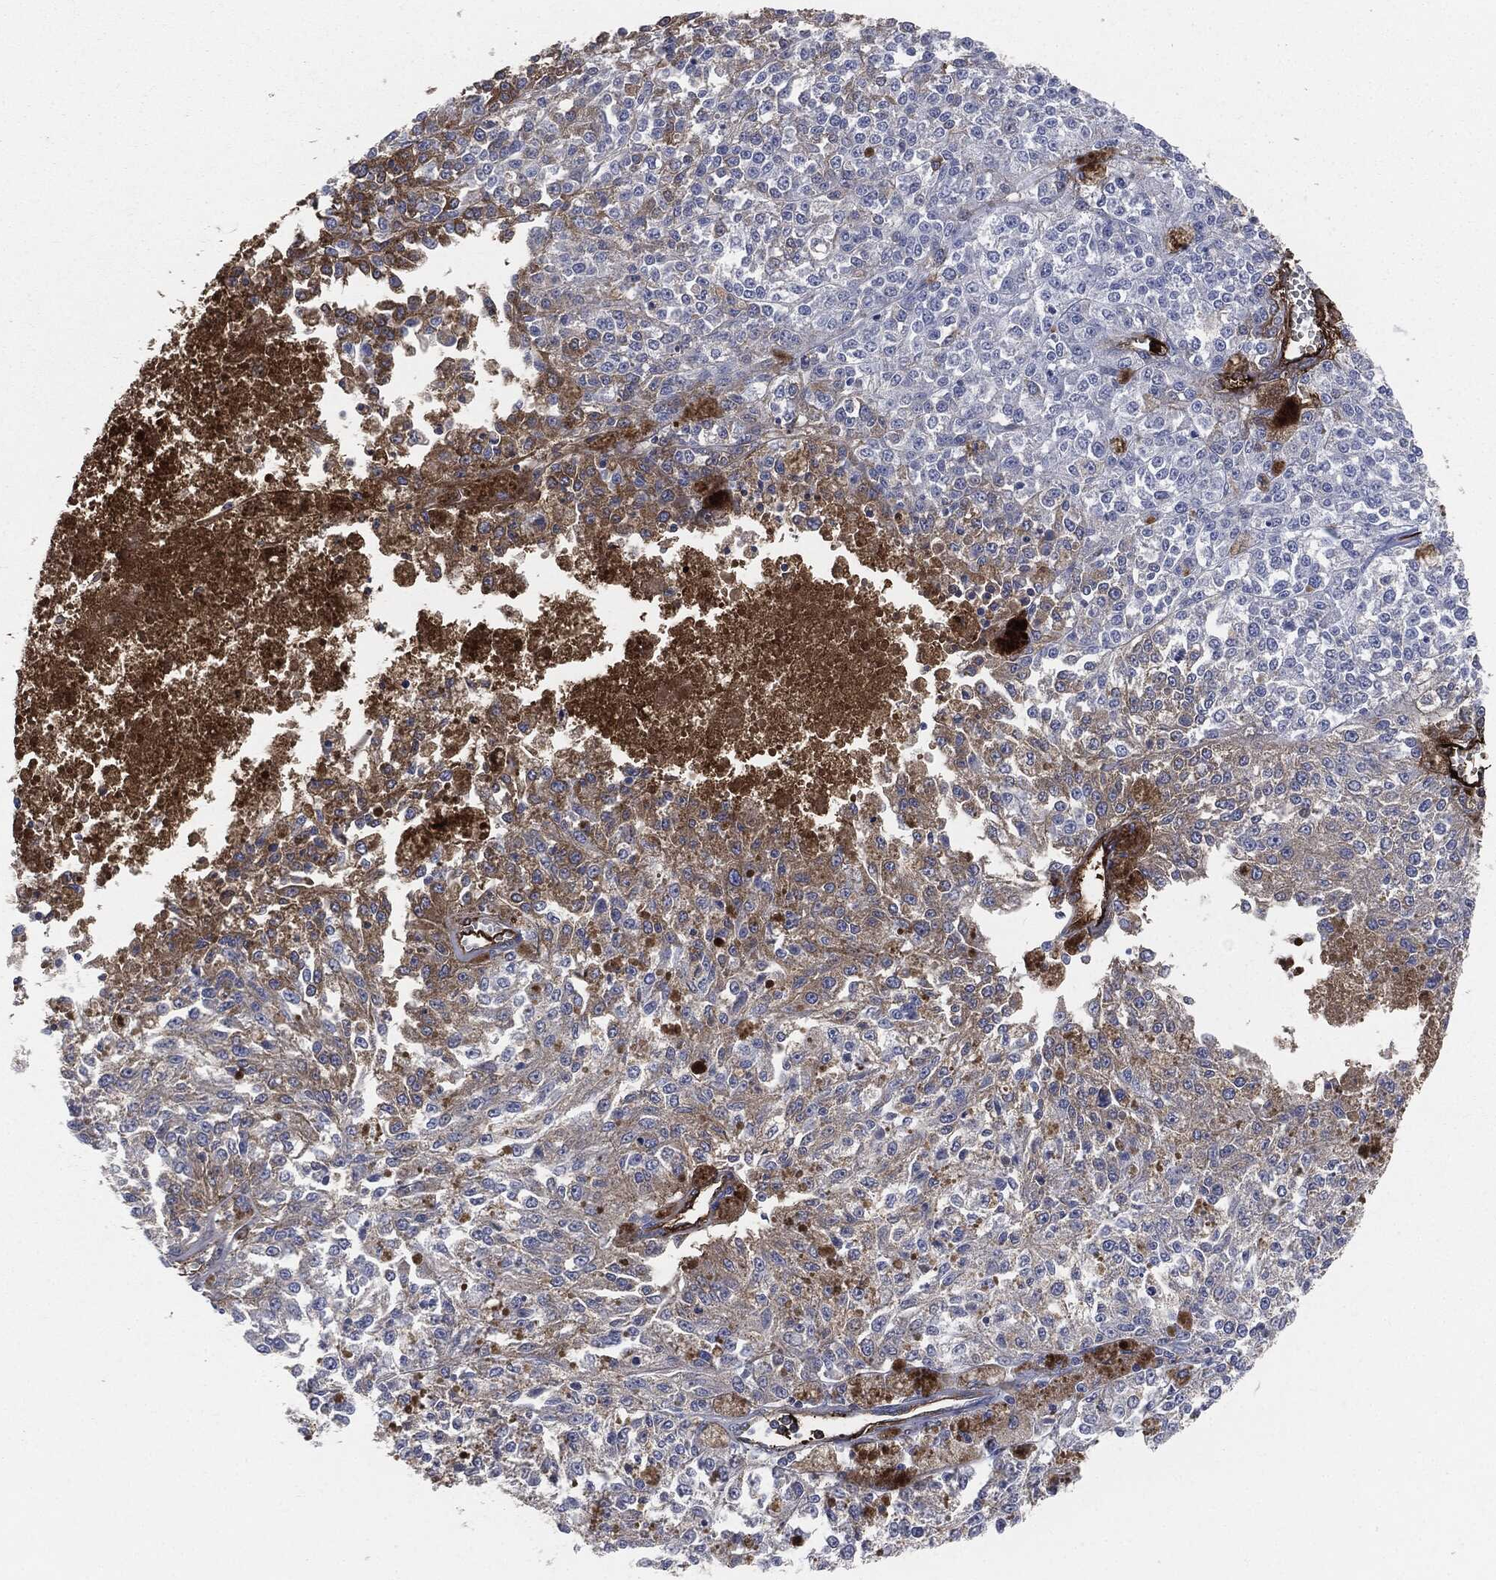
{"staining": {"intensity": "strong", "quantity": "<25%", "location": "cytoplasmic/membranous"}, "tissue": "melanoma", "cell_type": "Tumor cells", "image_type": "cancer", "snomed": [{"axis": "morphology", "description": "Malignant melanoma, Metastatic site"}, {"axis": "topography", "description": "Lymph node"}], "caption": "The immunohistochemical stain shows strong cytoplasmic/membranous positivity in tumor cells of malignant melanoma (metastatic site) tissue.", "gene": "APOB", "patient": {"sex": "female", "age": 64}}